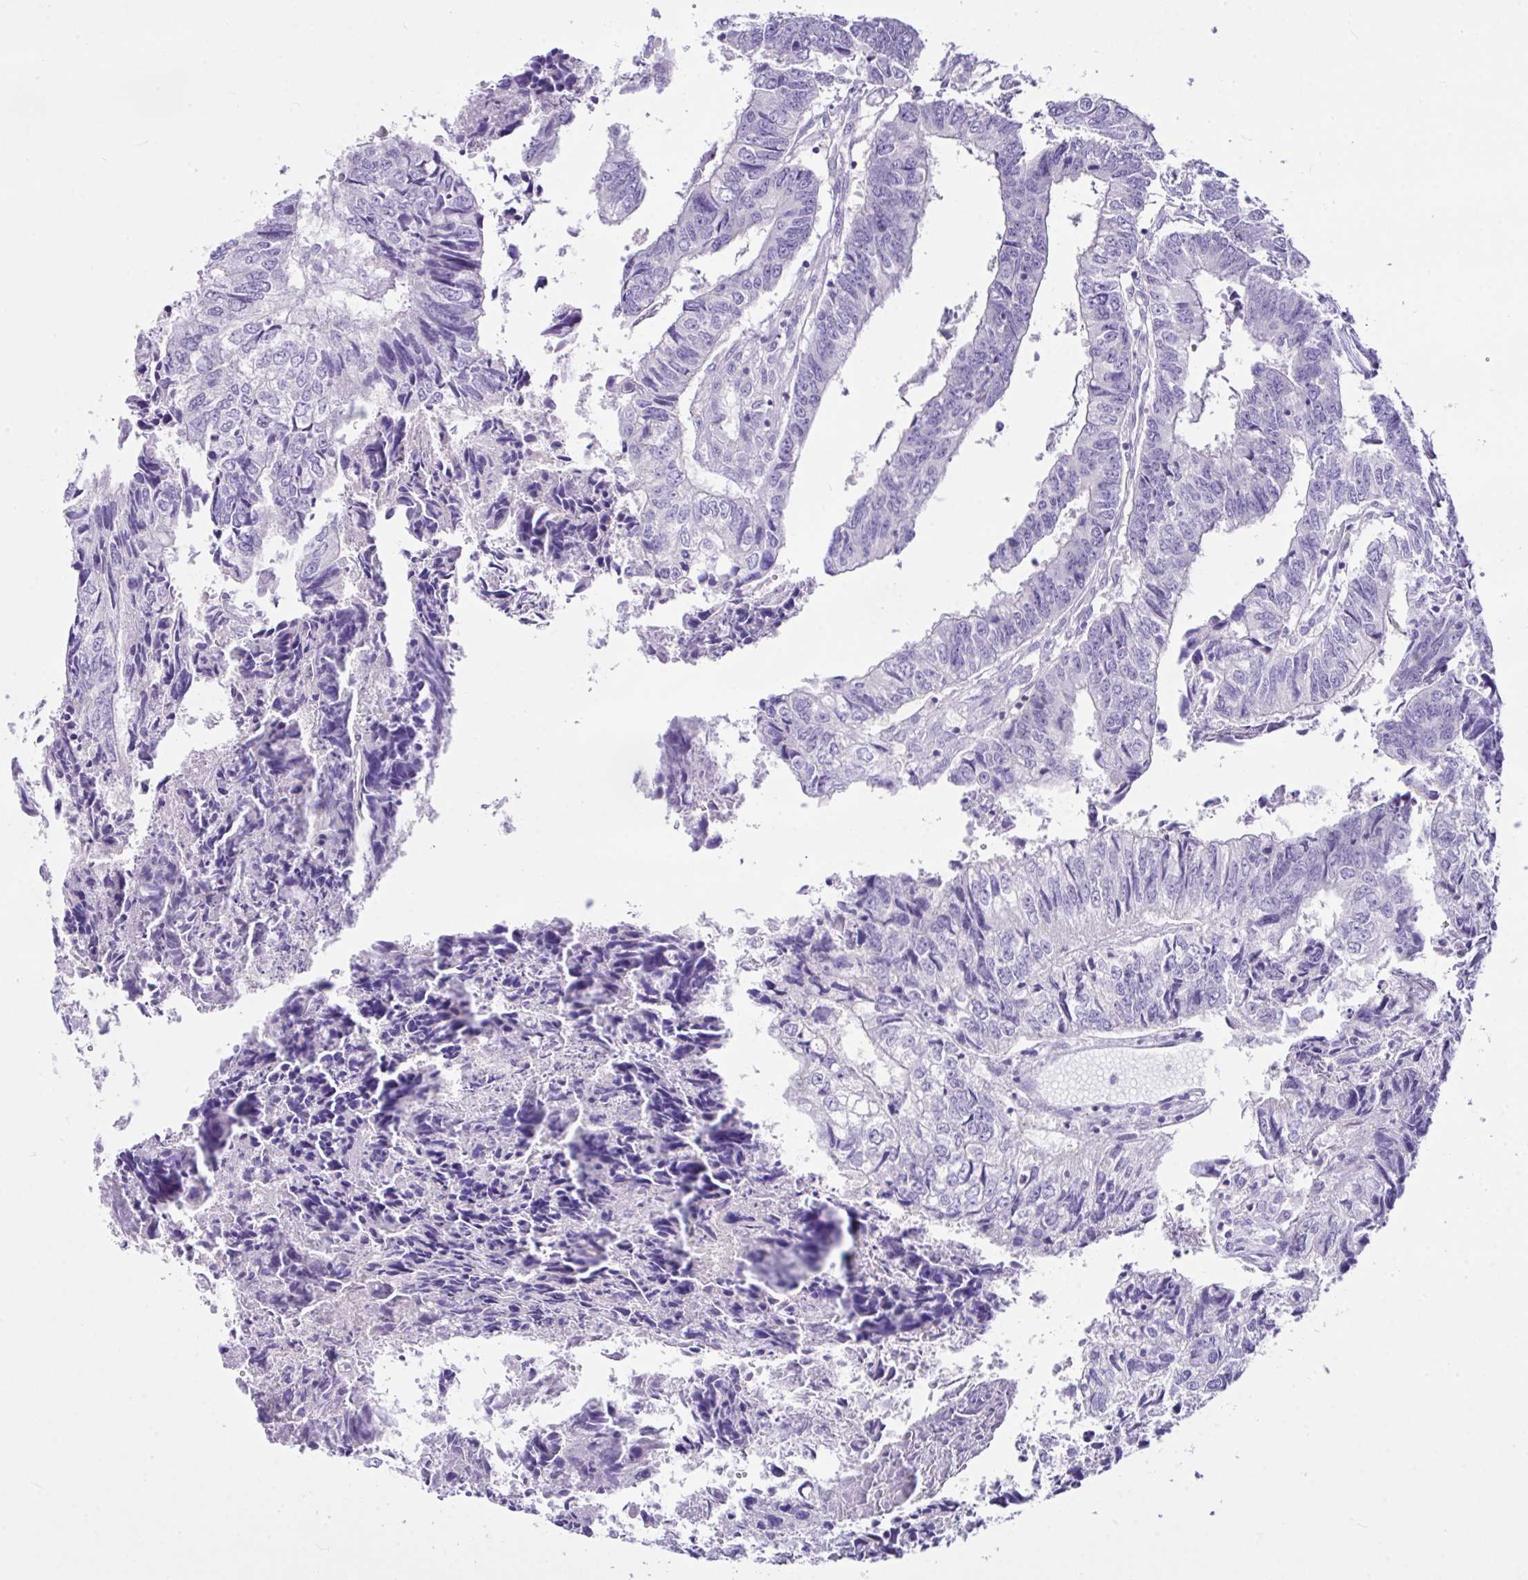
{"staining": {"intensity": "negative", "quantity": "none", "location": "none"}, "tissue": "colorectal cancer", "cell_type": "Tumor cells", "image_type": "cancer", "snomed": [{"axis": "morphology", "description": "Adenocarcinoma, NOS"}, {"axis": "topography", "description": "Colon"}], "caption": "There is no significant positivity in tumor cells of colorectal cancer. (Brightfield microscopy of DAB (3,3'-diaminobenzidine) IHC at high magnification).", "gene": "D2HGDH", "patient": {"sex": "male", "age": 86}}